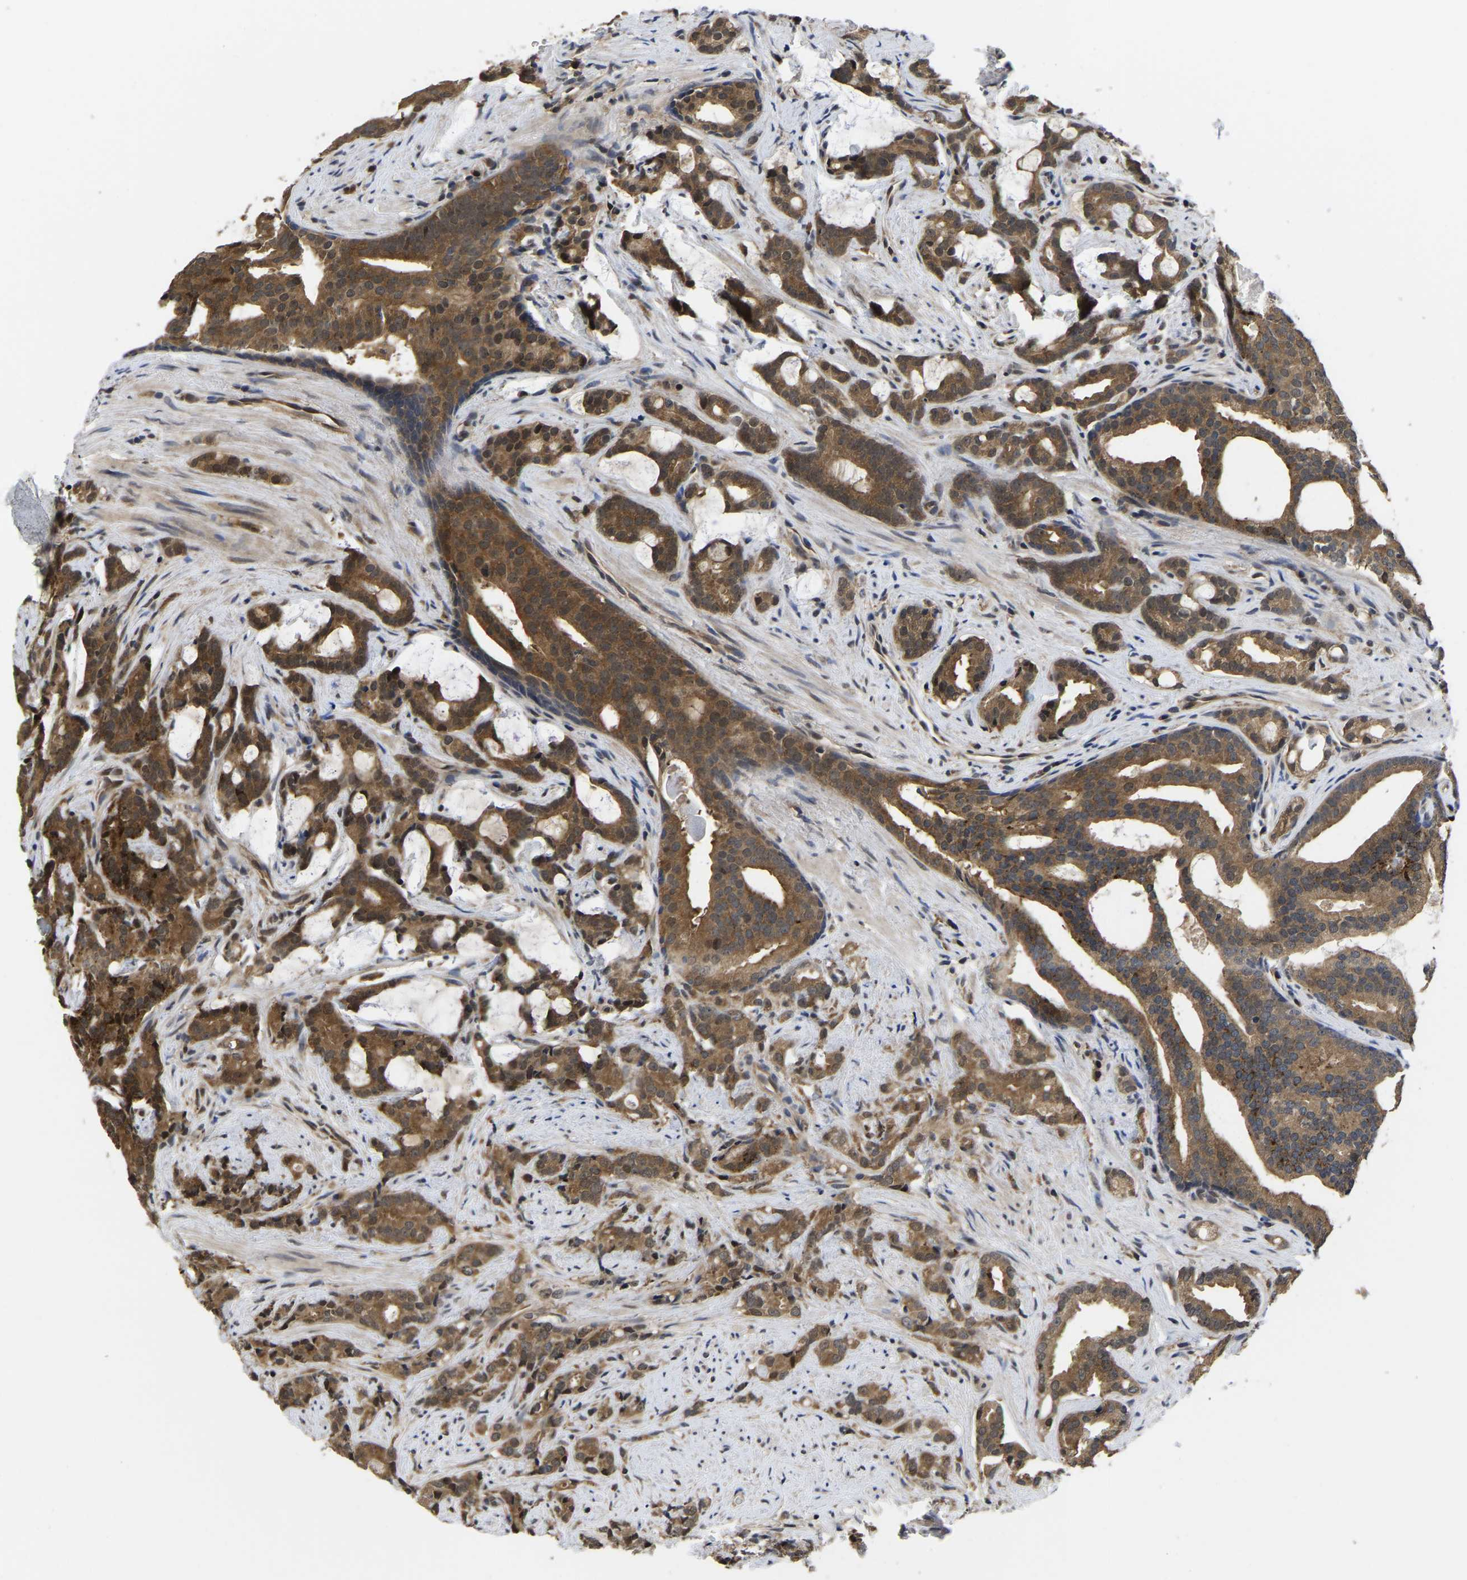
{"staining": {"intensity": "strong", "quantity": ">75%", "location": "cytoplasmic/membranous,nuclear"}, "tissue": "prostate cancer", "cell_type": "Tumor cells", "image_type": "cancer", "snomed": [{"axis": "morphology", "description": "Adenocarcinoma, Low grade"}, {"axis": "topography", "description": "Prostate"}], "caption": "Prostate low-grade adenocarcinoma was stained to show a protein in brown. There is high levels of strong cytoplasmic/membranous and nuclear positivity in approximately >75% of tumor cells.", "gene": "MCOLN2", "patient": {"sex": "male", "age": 58}}